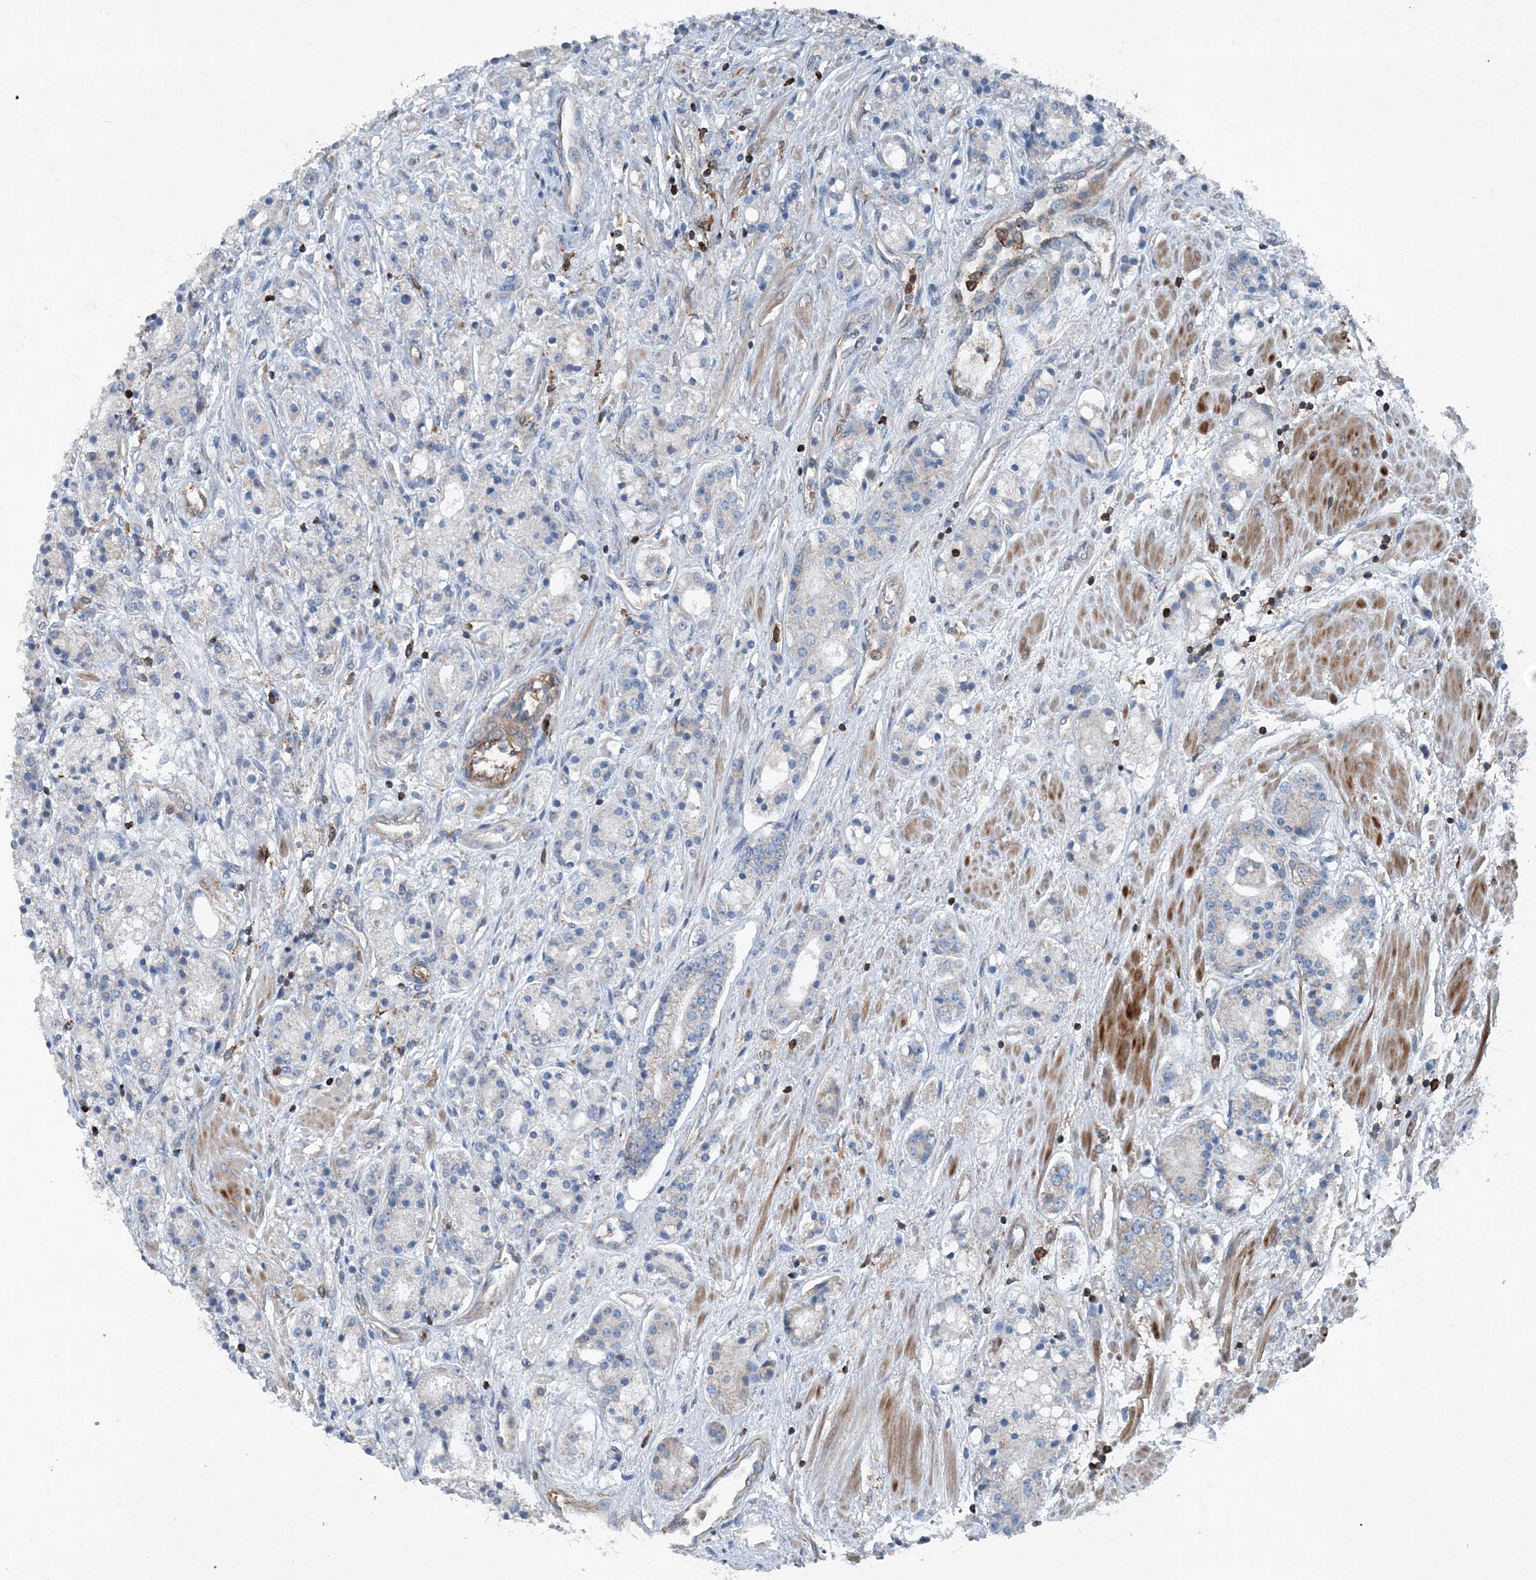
{"staining": {"intensity": "negative", "quantity": "none", "location": "none"}, "tissue": "prostate cancer", "cell_type": "Tumor cells", "image_type": "cancer", "snomed": [{"axis": "morphology", "description": "Adenocarcinoma, High grade"}, {"axis": "topography", "description": "Prostate"}], "caption": "Immunohistochemical staining of adenocarcinoma (high-grade) (prostate) displays no significant positivity in tumor cells. The staining is performed using DAB (3,3'-diaminobenzidine) brown chromogen with nuclei counter-stained in using hematoxylin.", "gene": "DGUOK", "patient": {"sex": "male", "age": 60}}